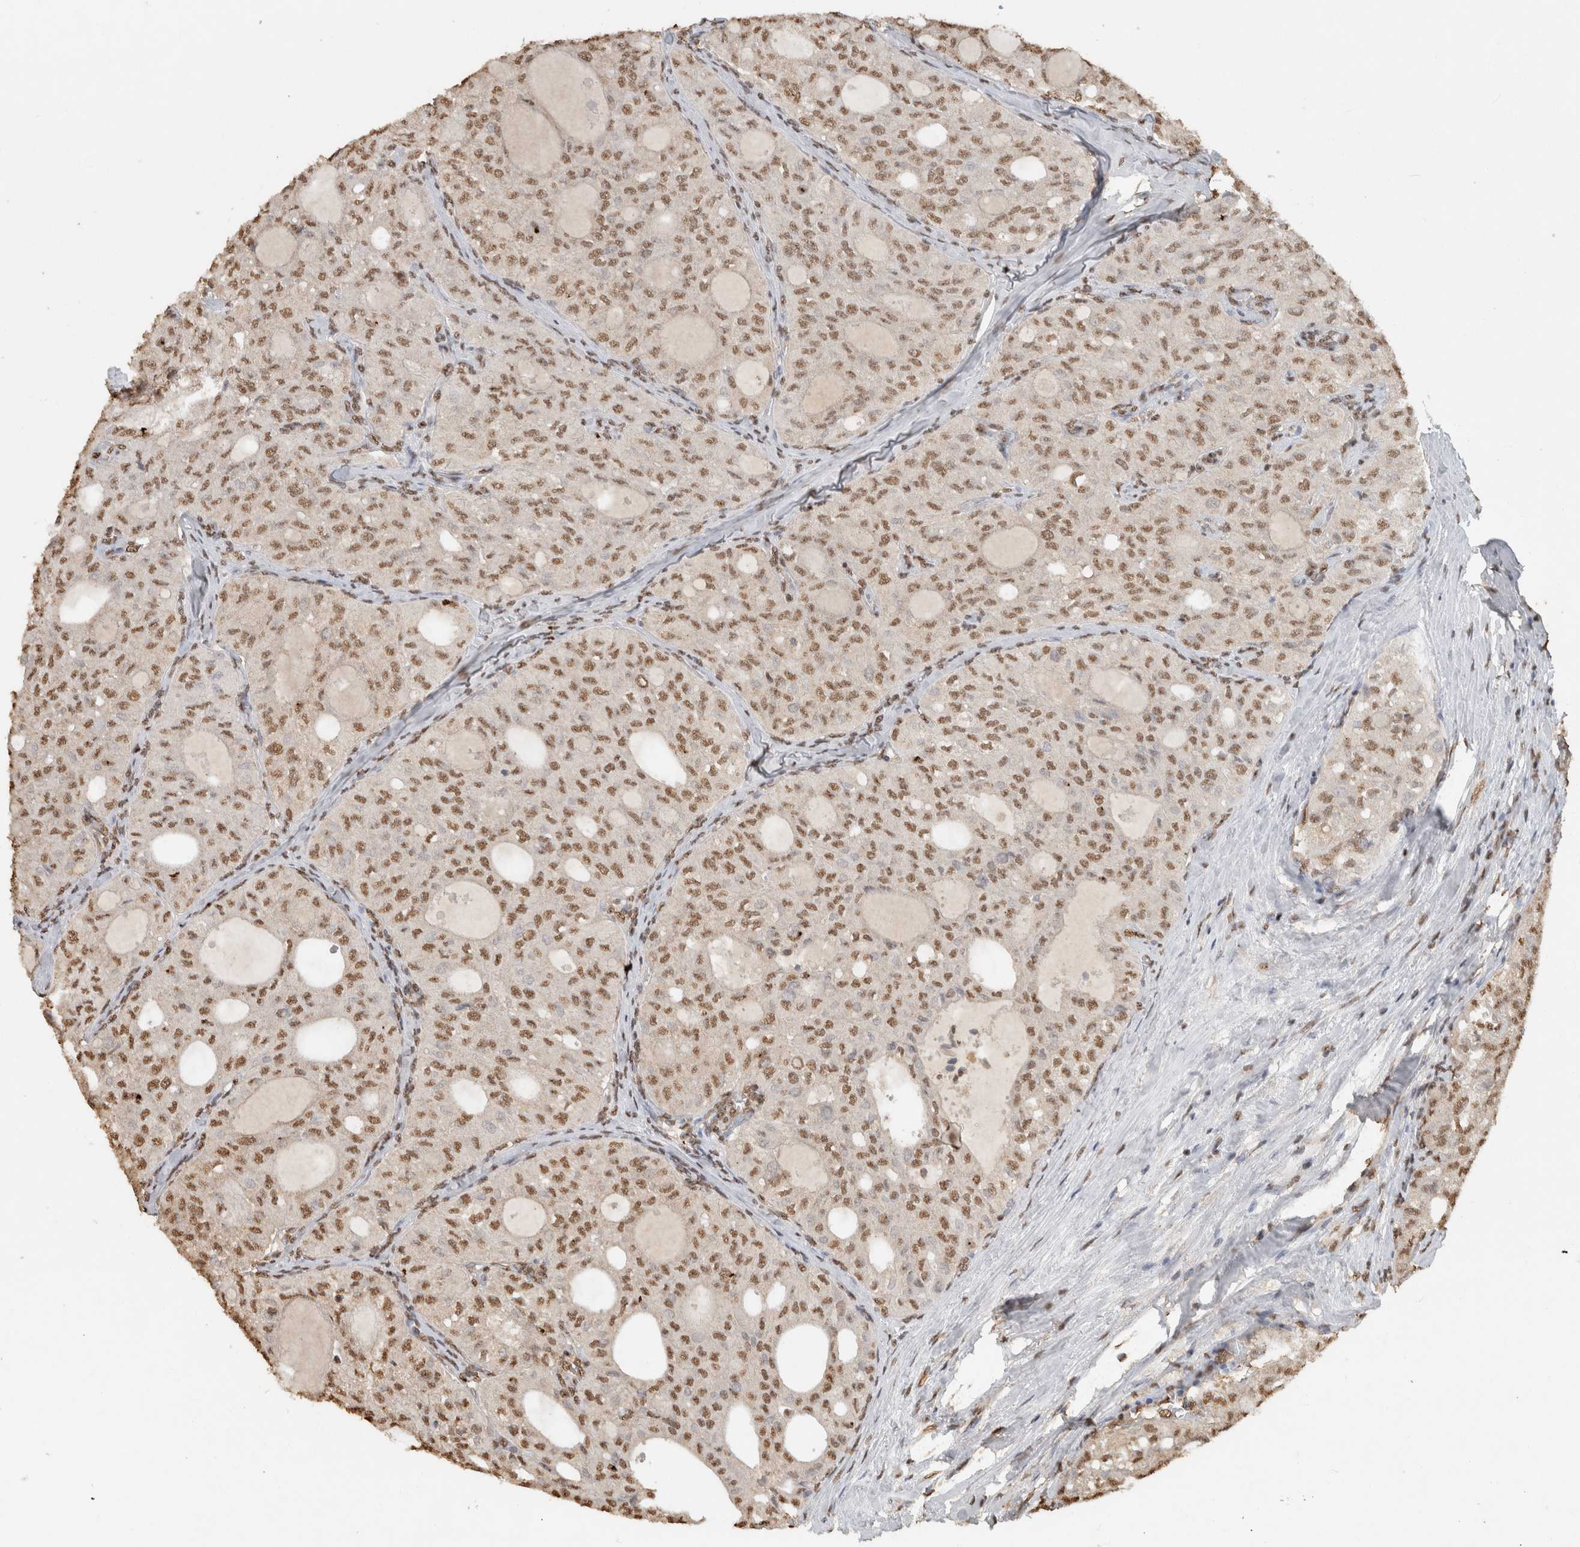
{"staining": {"intensity": "moderate", "quantity": ">75%", "location": "nuclear"}, "tissue": "thyroid cancer", "cell_type": "Tumor cells", "image_type": "cancer", "snomed": [{"axis": "morphology", "description": "Follicular adenoma carcinoma, NOS"}, {"axis": "topography", "description": "Thyroid gland"}], "caption": "Brown immunohistochemical staining in human thyroid follicular adenoma carcinoma demonstrates moderate nuclear positivity in about >75% of tumor cells. The staining was performed using DAB to visualize the protein expression in brown, while the nuclei were stained in blue with hematoxylin (Magnification: 20x).", "gene": "HAND2", "patient": {"sex": "male", "age": 75}}